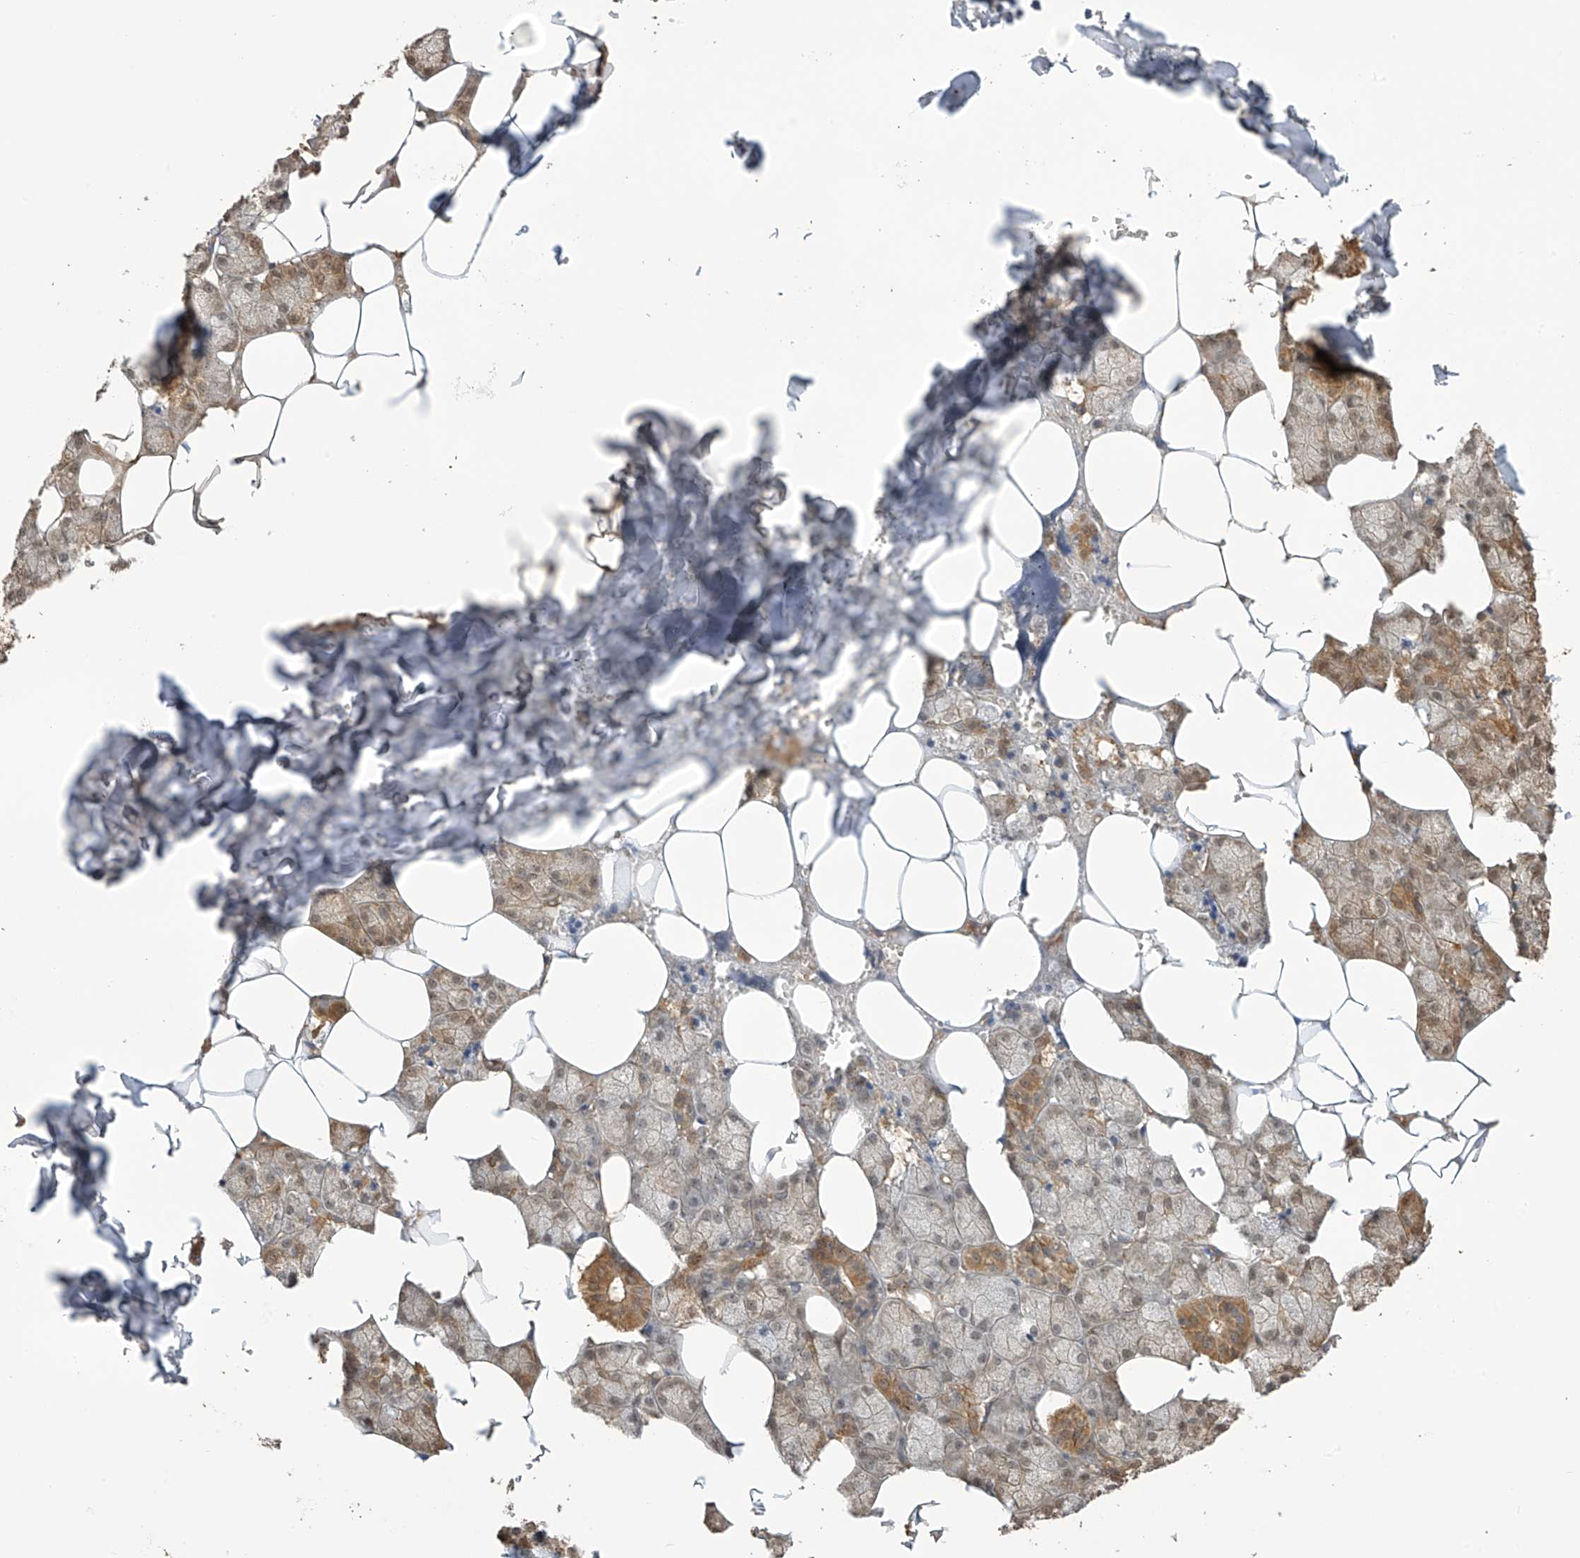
{"staining": {"intensity": "moderate", "quantity": "25%-75%", "location": "cytoplasmic/membranous"}, "tissue": "salivary gland", "cell_type": "Glandular cells", "image_type": "normal", "snomed": [{"axis": "morphology", "description": "Normal tissue, NOS"}, {"axis": "topography", "description": "Salivary gland"}], "caption": "Immunohistochemistry (IHC) (DAB) staining of normal salivary gland shows moderate cytoplasmic/membranous protein expression in approximately 25%-75% of glandular cells. The staining was performed using DAB (3,3'-diaminobenzidine), with brown indicating positive protein expression. Nuclei are stained blue with hematoxylin.", "gene": "SLFN14", "patient": {"sex": "male", "age": 62}}